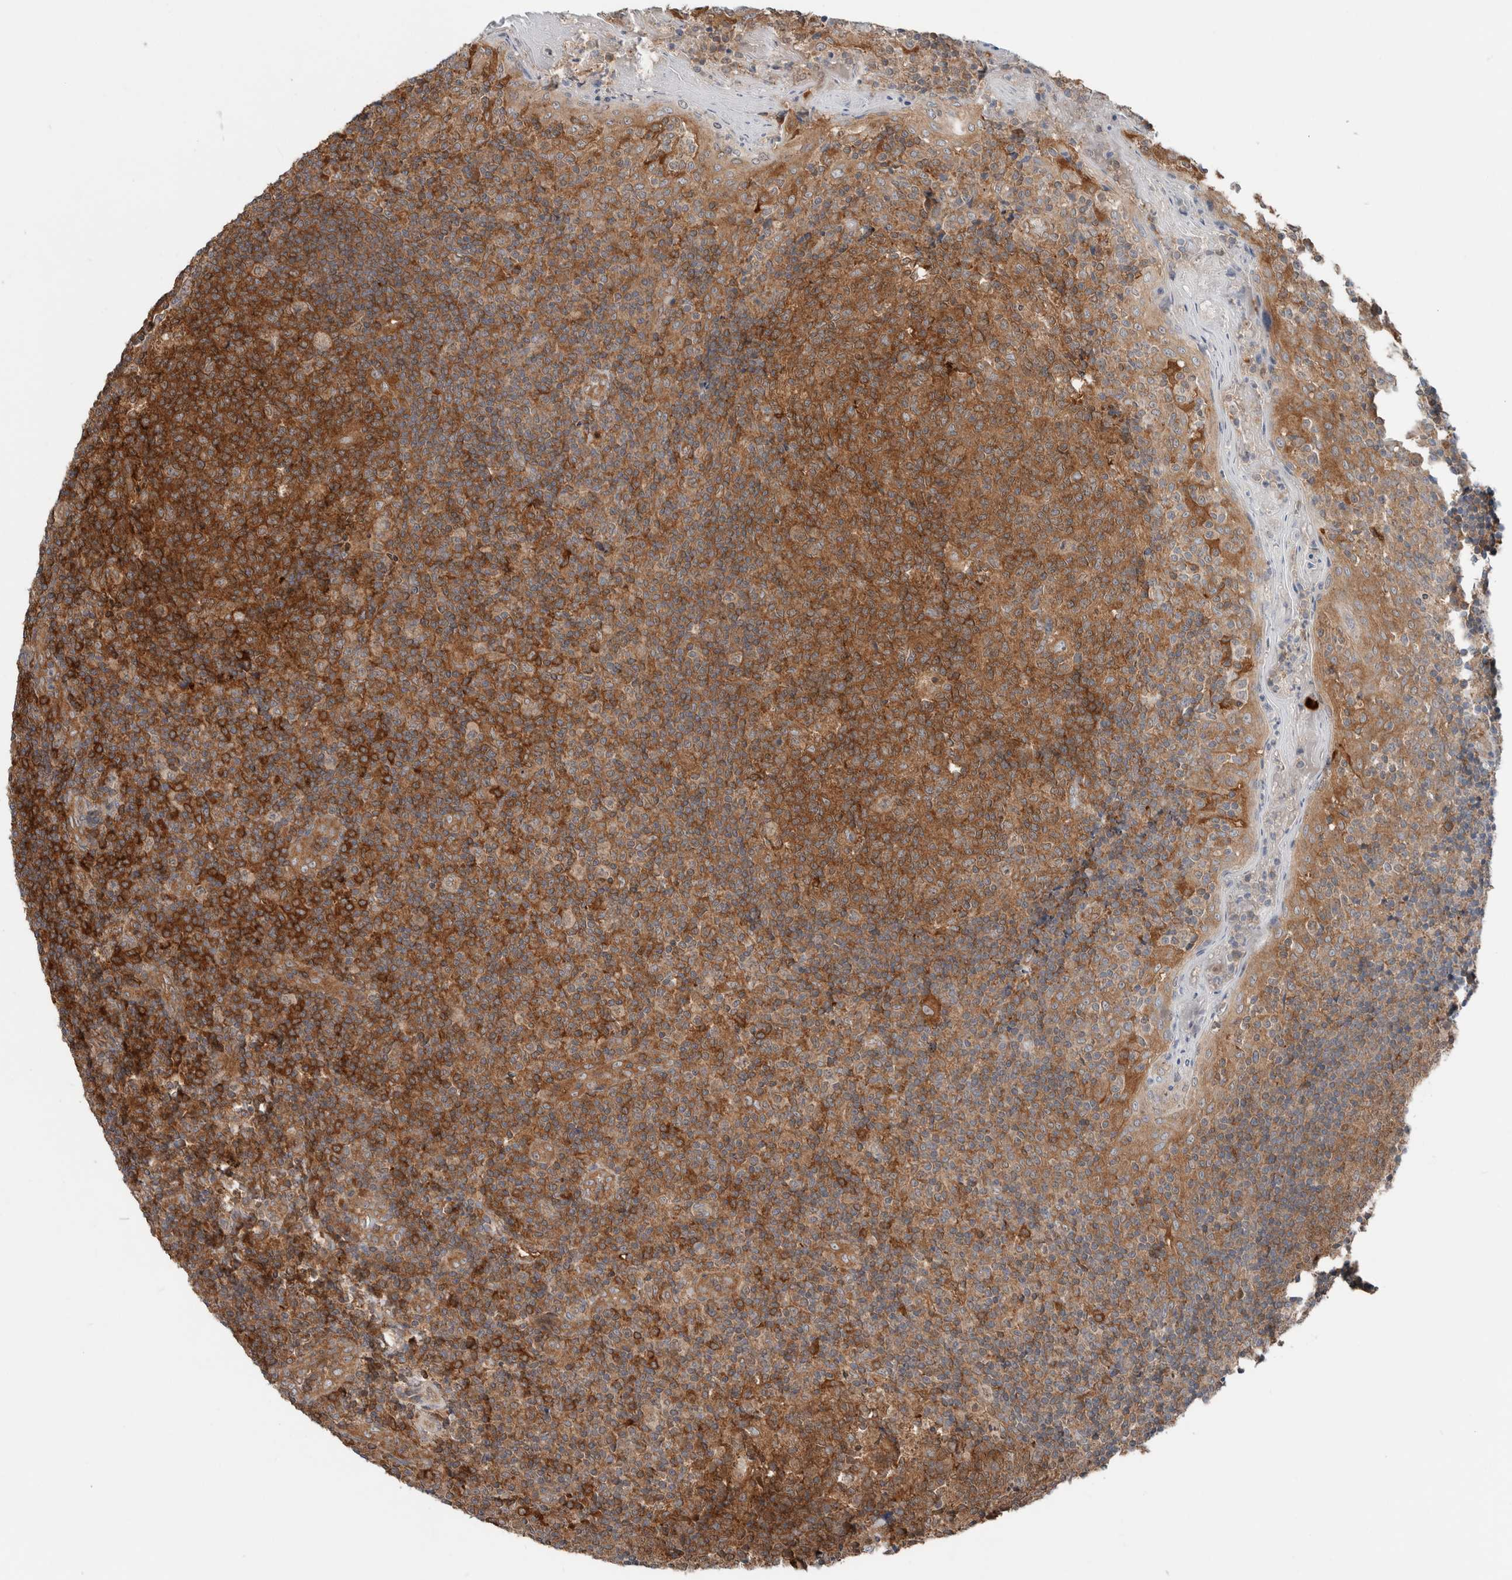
{"staining": {"intensity": "strong", "quantity": ">75%", "location": "cytoplasmic/membranous"}, "tissue": "tonsil", "cell_type": "Germinal center cells", "image_type": "normal", "snomed": [{"axis": "morphology", "description": "Normal tissue, NOS"}, {"axis": "topography", "description": "Tonsil"}], "caption": "IHC of benign human tonsil displays high levels of strong cytoplasmic/membranous staining in about >75% of germinal center cells. (Brightfield microscopy of DAB IHC at high magnification).", "gene": "XPNPEP1", "patient": {"sex": "female", "age": 19}}